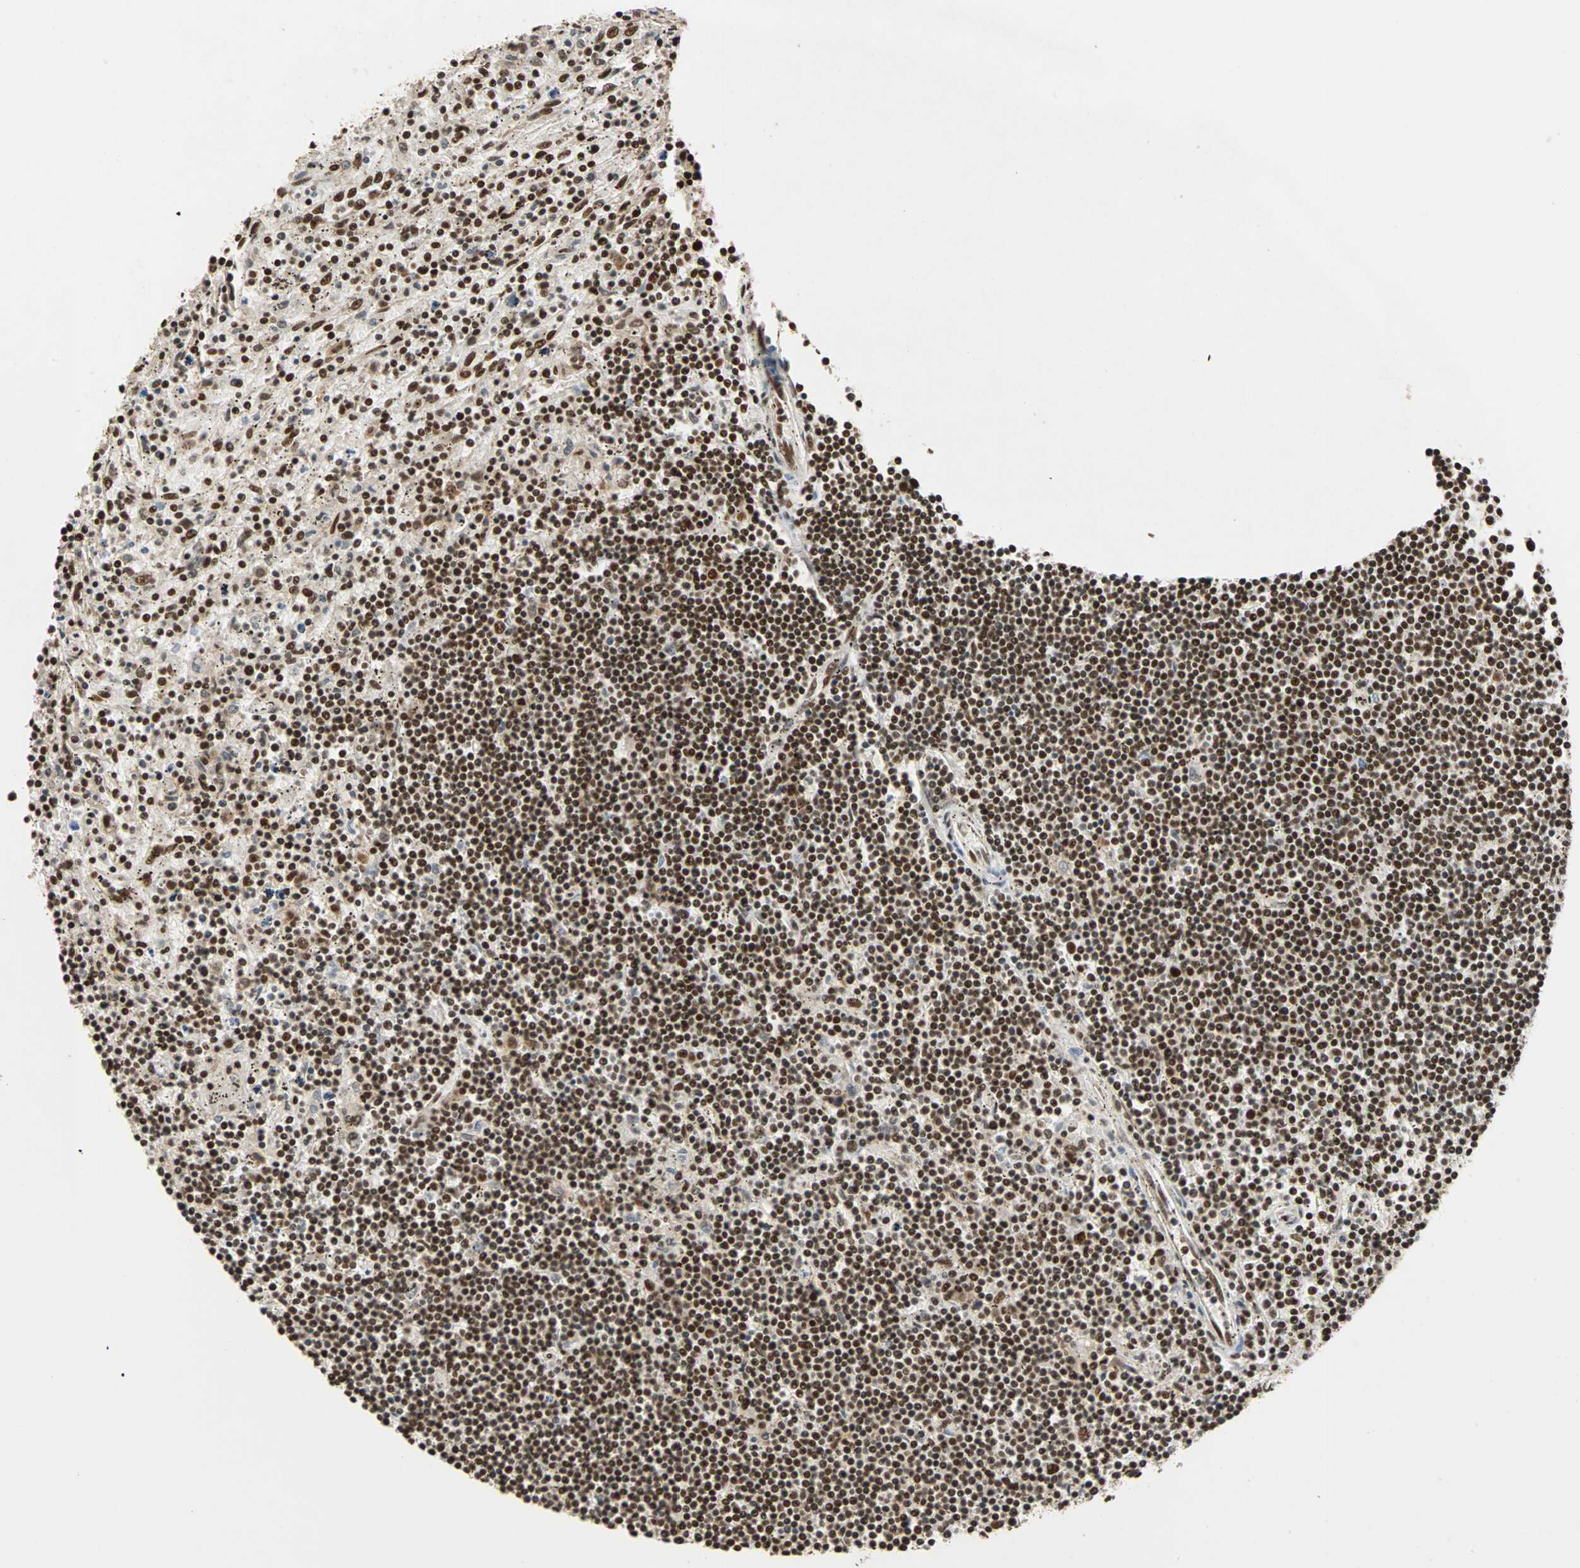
{"staining": {"intensity": "strong", "quantity": ">75%", "location": "nuclear"}, "tissue": "lymphoma", "cell_type": "Tumor cells", "image_type": "cancer", "snomed": [{"axis": "morphology", "description": "Malignant lymphoma, non-Hodgkin's type, Low grade"}, {"axis": "topography", "description": "Spleen"}], "caption": "The photomicrograph exhibits immunohistochemical staining of lymphoma. There is strong nuclear positivity is present in about >75% of tumor cells.", "gene": "ILF2", "patient": {"sex": "male", "age": 76}}